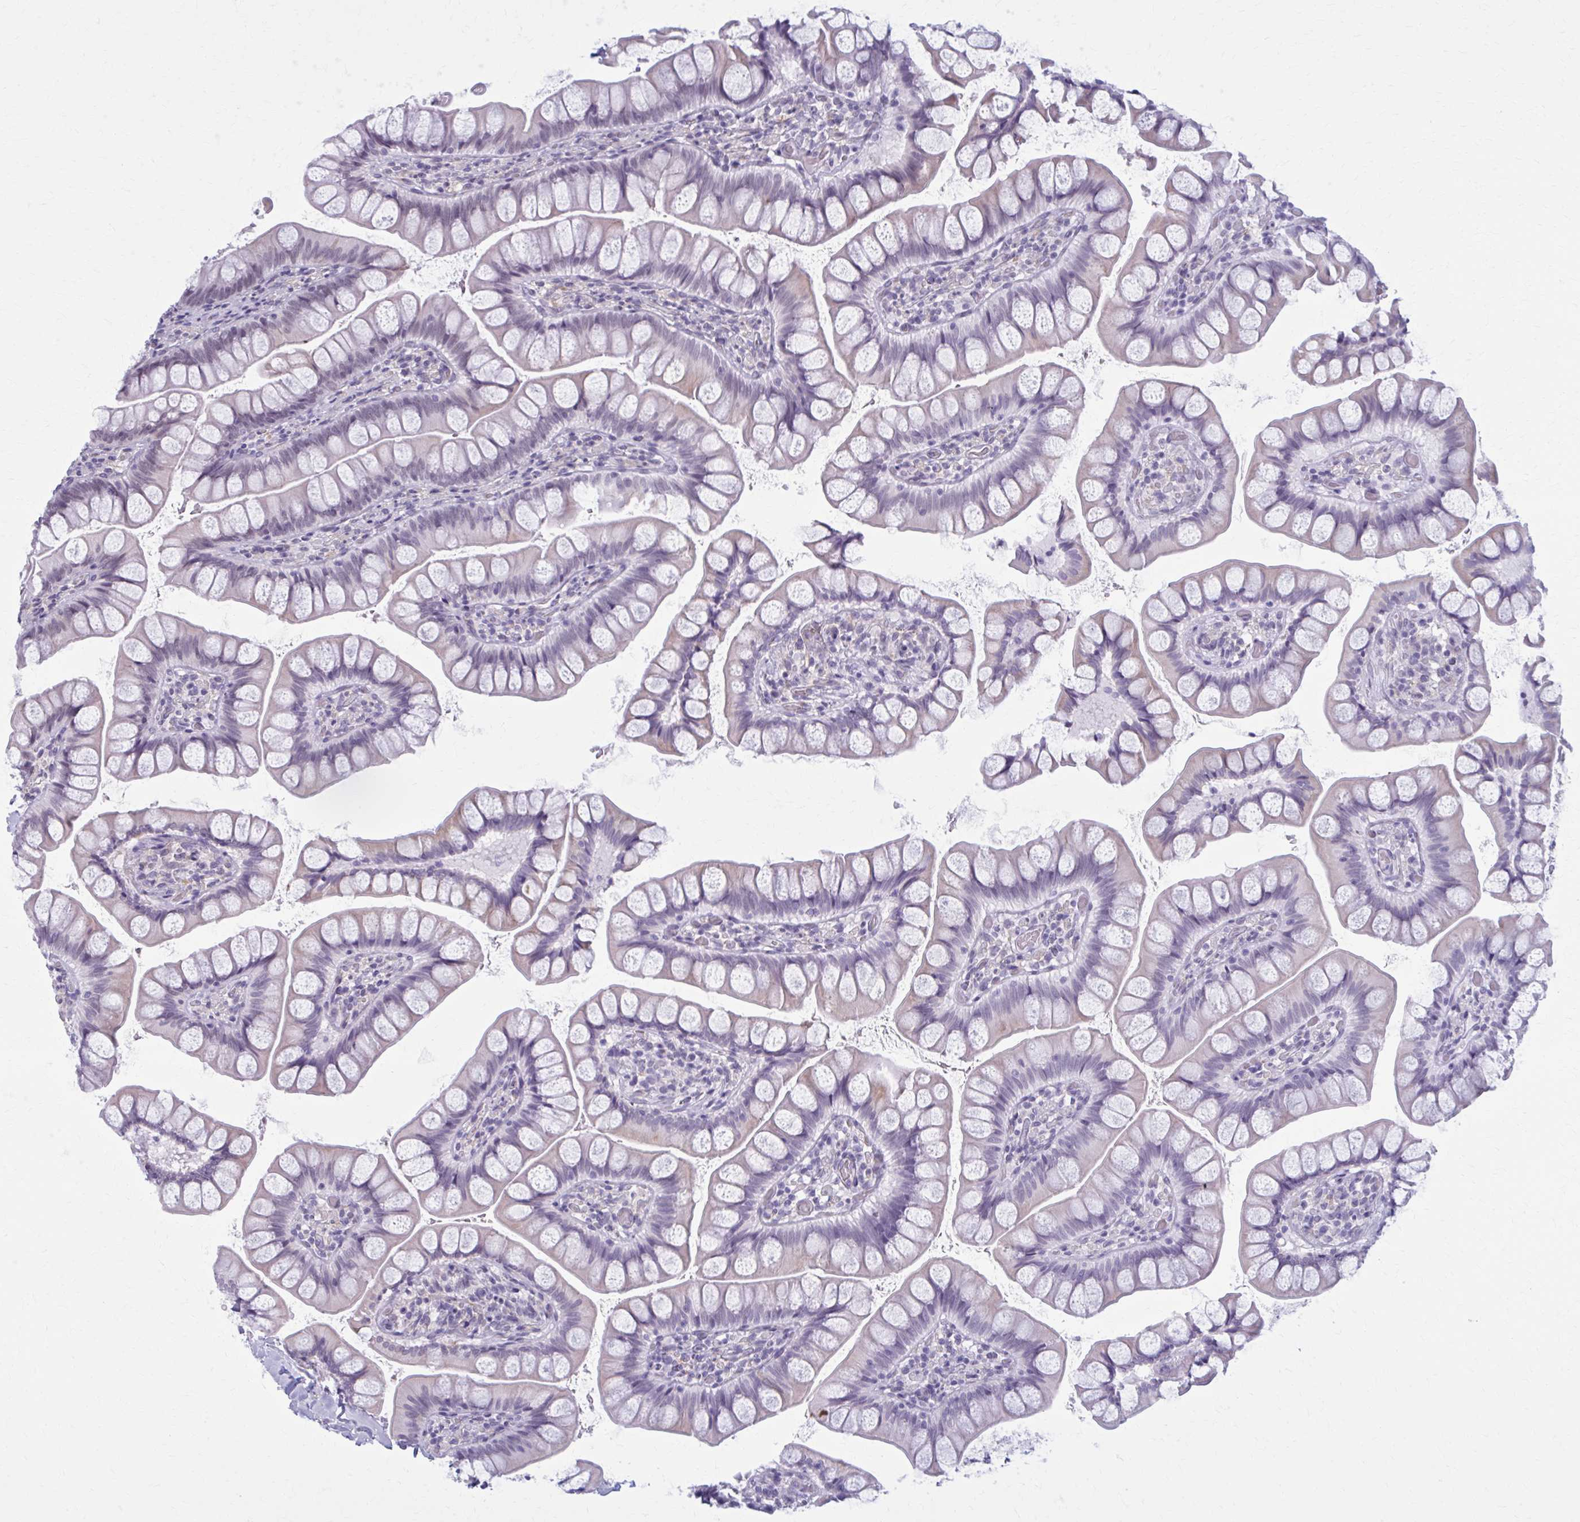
{"staining": {"intensity": "negative", "quantity": "none", "location": "none"}, "tissue": "small intestine", "cell_type": "Glandular cells", "image_type": "normal", "snomed": [{"axis": "morphology", "description": "Normal tissue, NOS"}, {"axis": "topography", "description": "Small intestine"}], "caption": "IHC of normal human small intestine shows no positivity in glandular cells.", "gene": "NUMBL", "patient": {"sex": "male", "age": 70}}